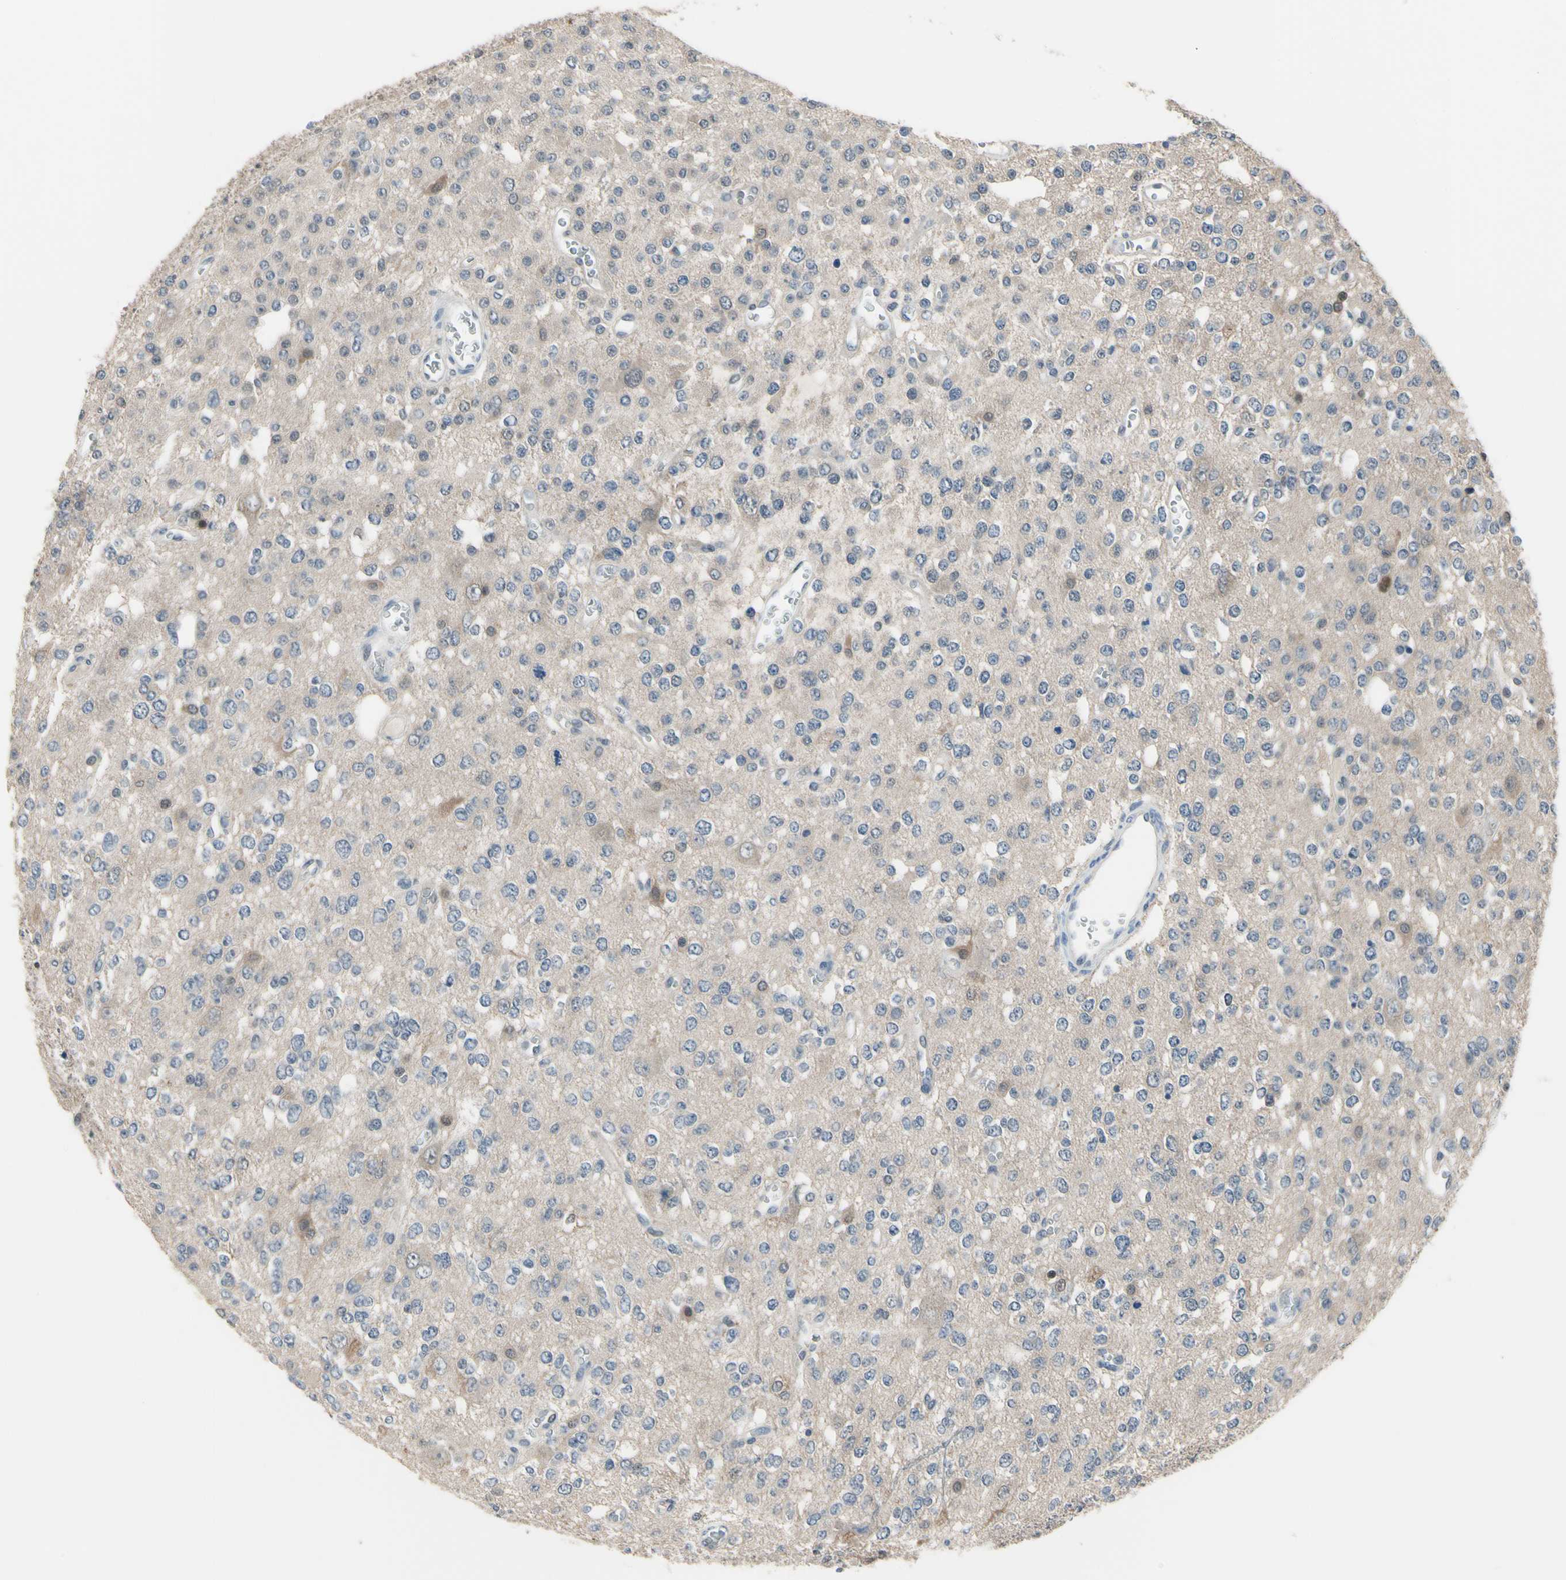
{"staining": {"intensity": "negative", "quantity": "none", "location": "none"}, "tissue": "glioma", "cell_type": "Tumor cells", "image_type": "cancer", "snomed": [{"axis": "morphology", "description": "Glioma, malignant, Low grade"}, {"axis": "topography", "description": "Brain"}], "caption": "Tumor cells show no significant expression in glioma.", "gene": "HSPA4", "patient": {"sex": "male", "age": 38}}